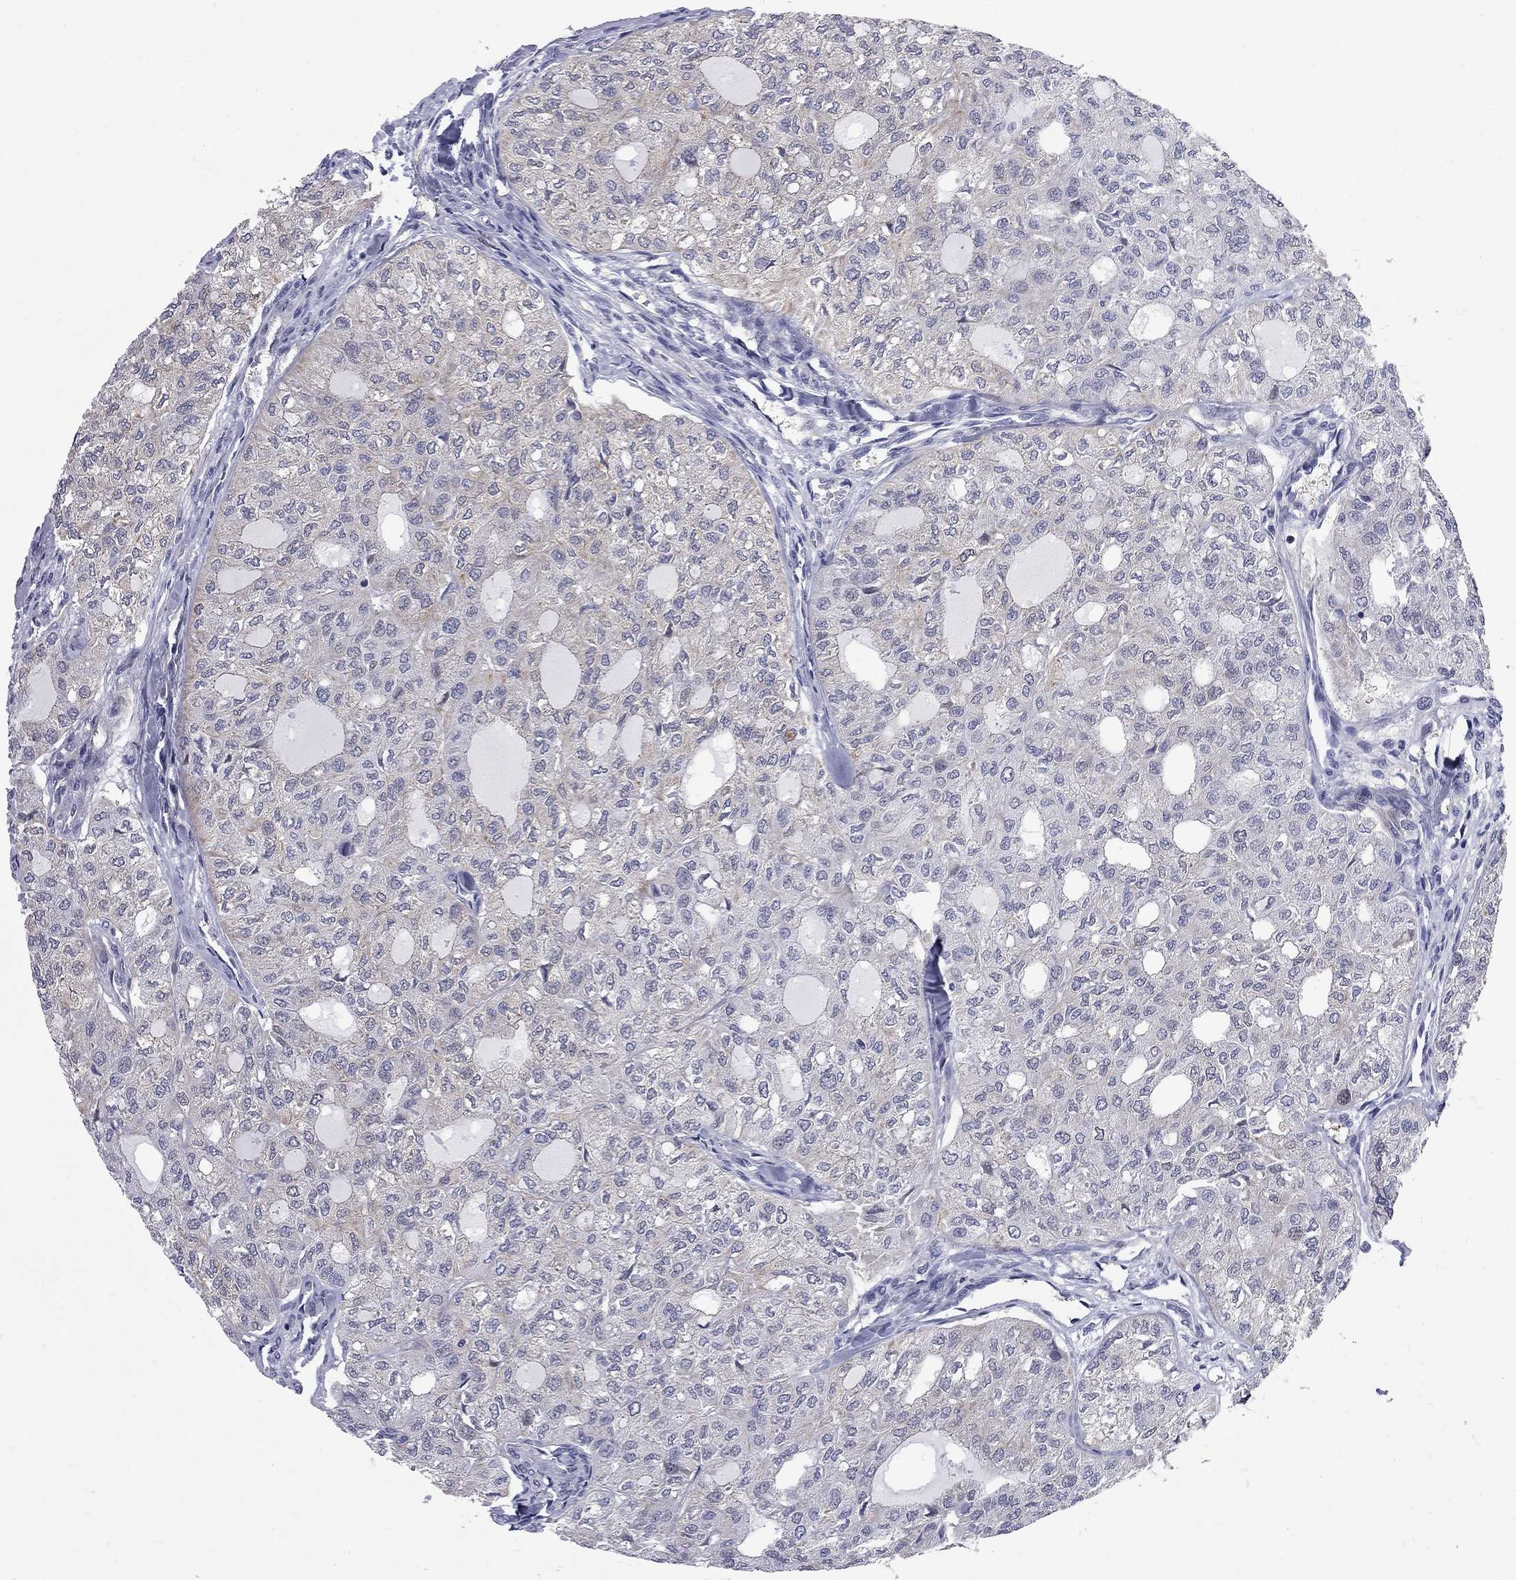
{"staining": {"intensity": "weak", "quantity": "<25%", "location": "cytoplasmic/membranous"}, "tissue": "thyroid cancer", "cell_type": "Tumor cells", "image_type": "cancer", "snomed": [{"axis": "morphology", "description": "Follicular adenoma carcinoma, NOS"}, {"axis": "topography", "description": "Thyroid gland"}], "caption": "This is an immunohistochemistry (IHC) micrograph of human thyroid cancer (follicular adenoma carcinoma). There is no positivity in tumor cells.", "gene": "GALNT8", "patient": {"sex": "male", "age": 75}}